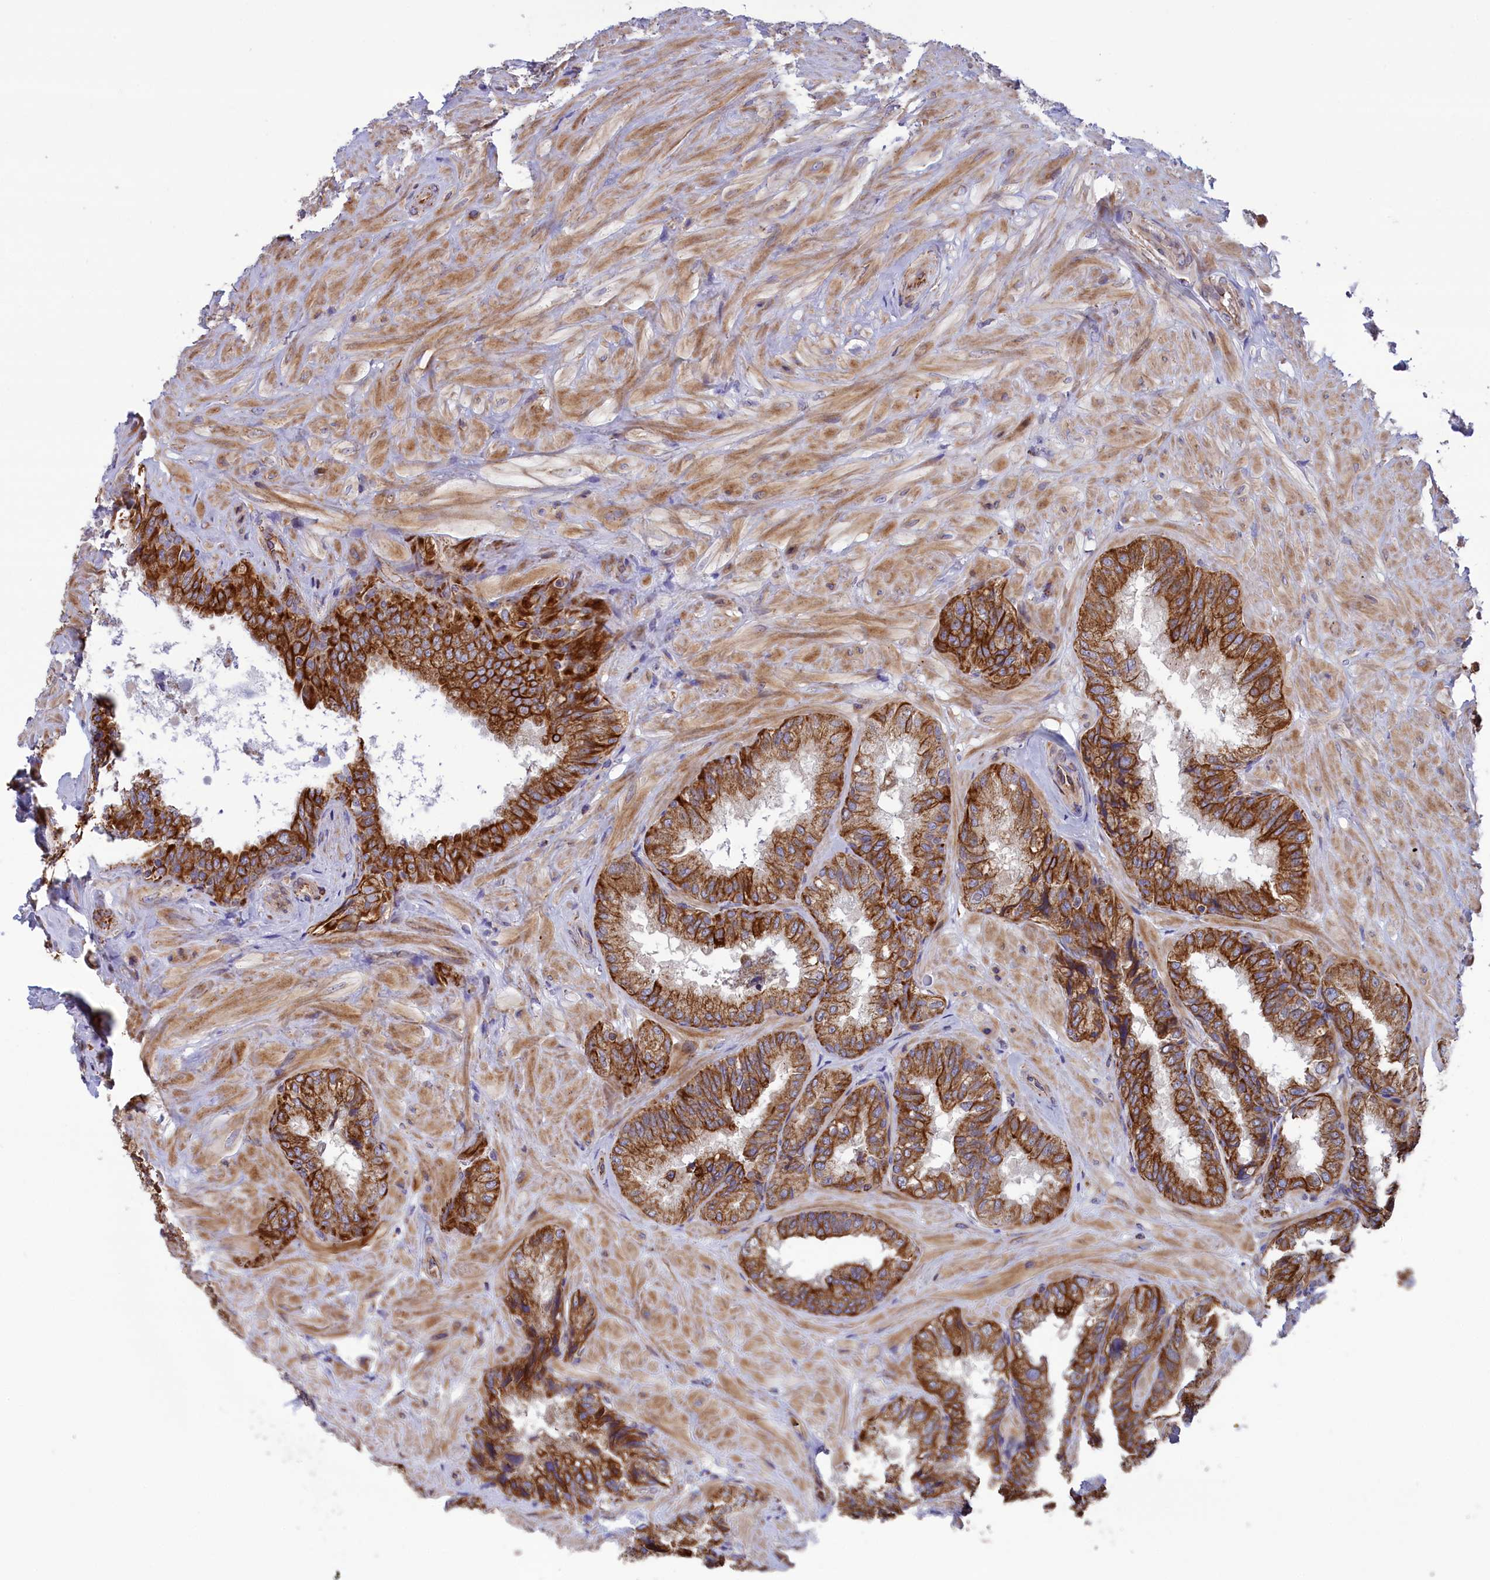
{"staining": {"intensity": "strong", "quantity": ">75%", "location": "cytoplasmic/membranous"}, "tissue": "seminal vesicle", "cell_type": "Glandular cells", "image_type": "normal", "snomed": [{"axis": "morphology", "description": "Normal tissue, NOS"}, {"axis": "topography", "description": "Prostate and seminal vesicle, NOS"}, {"axis": "topography", "description": "Prostate"}, {"axis": "topography", "description": "Seminal veicle"}], "caption": "Seminal vesicle stained for a protein reveals strong cytoplasmic/membranous positivity in glandular cells. The protein is stained brown, and the nuclei are stained in blue (DAB (3,3'-diaminobenzidine) IHC with brightfield microscopy, high magnification).", "gene": "GATB", "patient": {"sex": "male", "age": 67}}